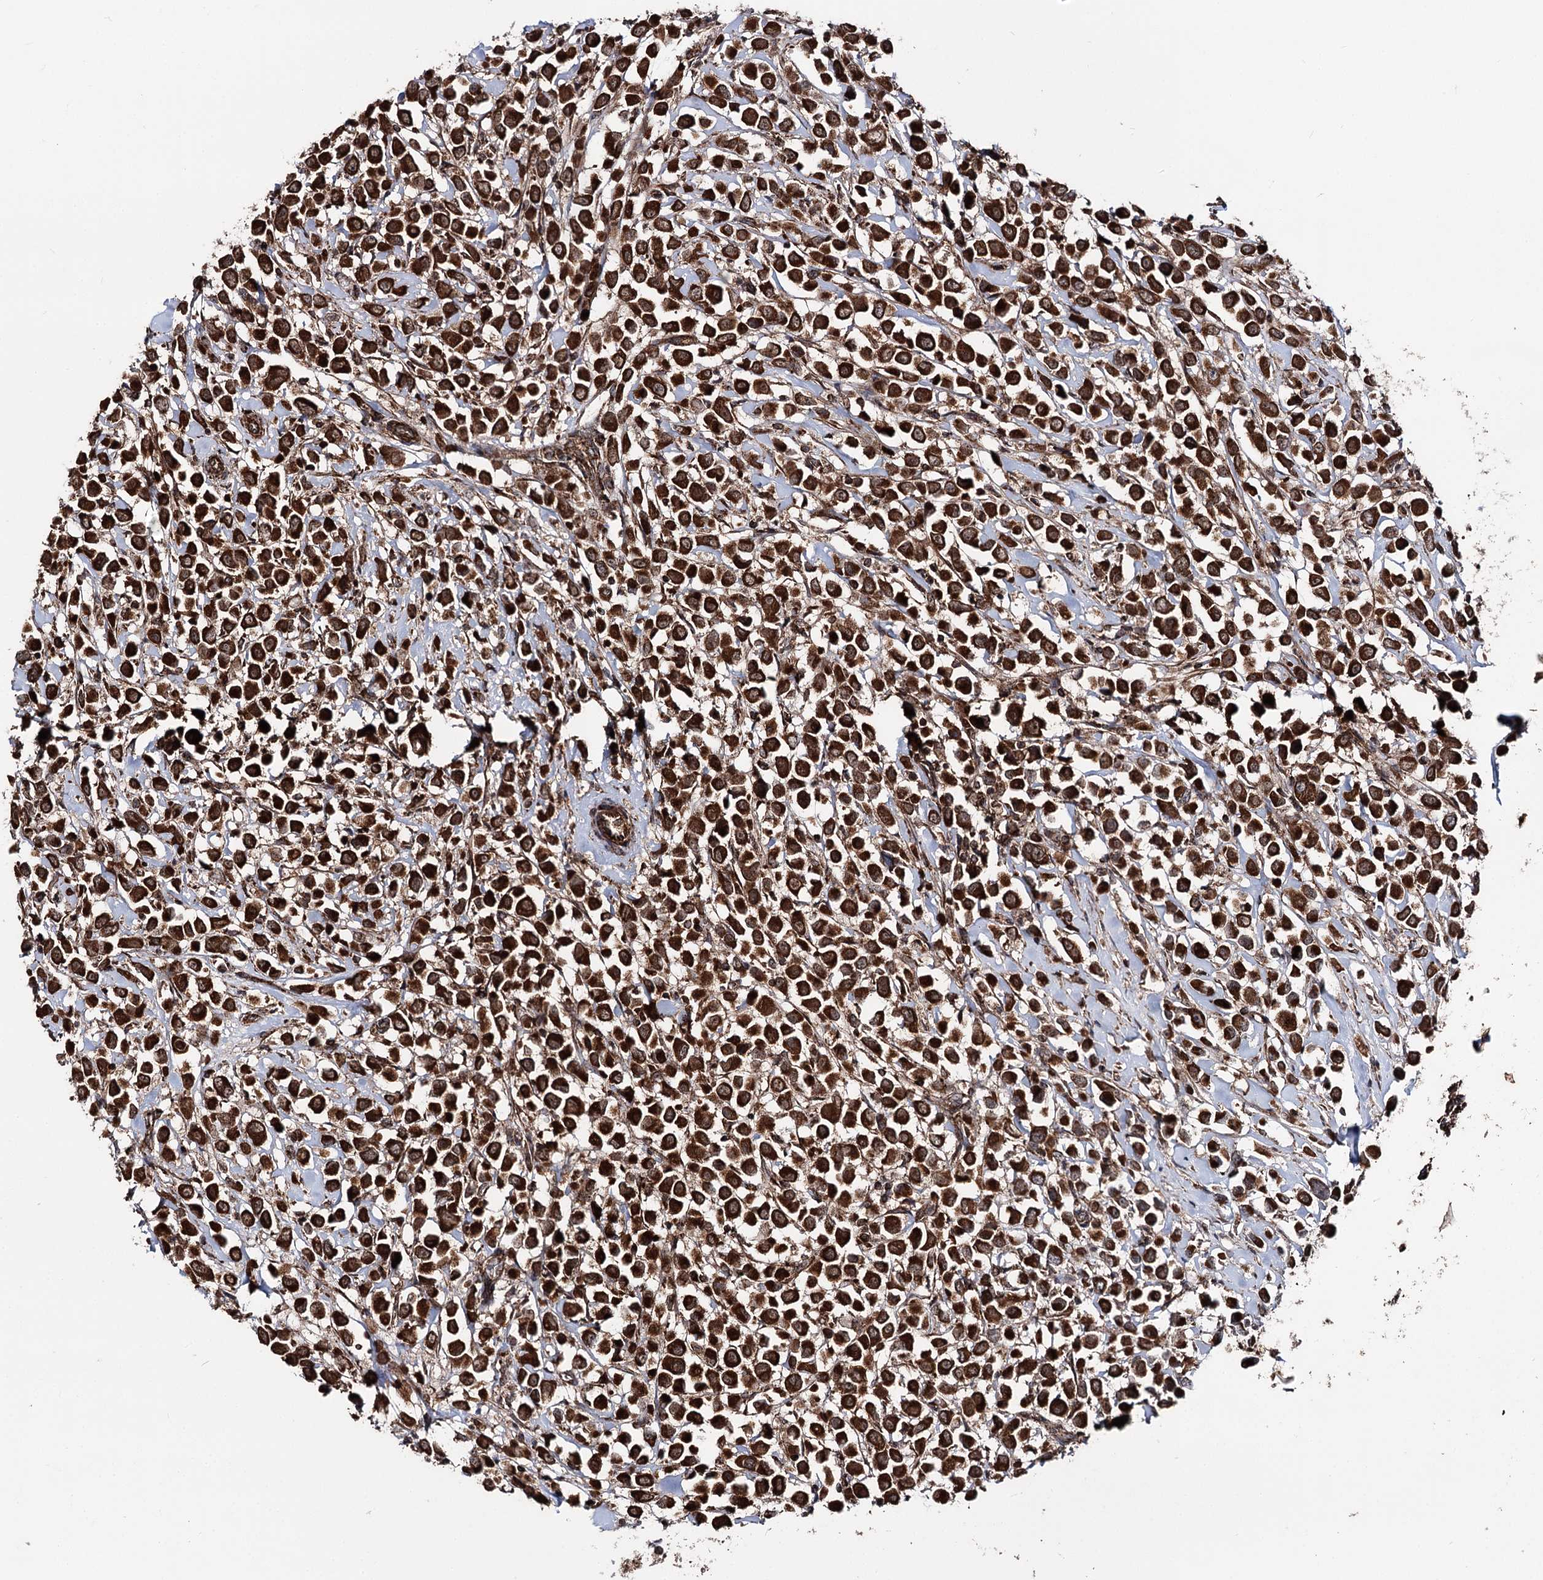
{"staining": {"intensity": "strong", "quantity": ">75%", "location": "cytoplasmic/membranous"}, "tissue": "breast cancer", "cell_type": "Tumor cells", "image_type": "cancer", "snomed": [{"axis": "morphology", "description": "Duct carcinoma"}, {"axis": "topography", "description": "Breast"}], "caption": "Immunohistochemistry (IHC) image of neoplastic tissue: human invasive ductal carcinoma (breast) stained using immunohistochemistry (IHC) displays high levels of strong protein expression localized specifically in the cytoplasmic/membranous of tumor cells, appearing as a cytoplasmic/membranous brown color.", "gene": "FGFR1OP2", "patient": {"sex": "female", "age": 61}}